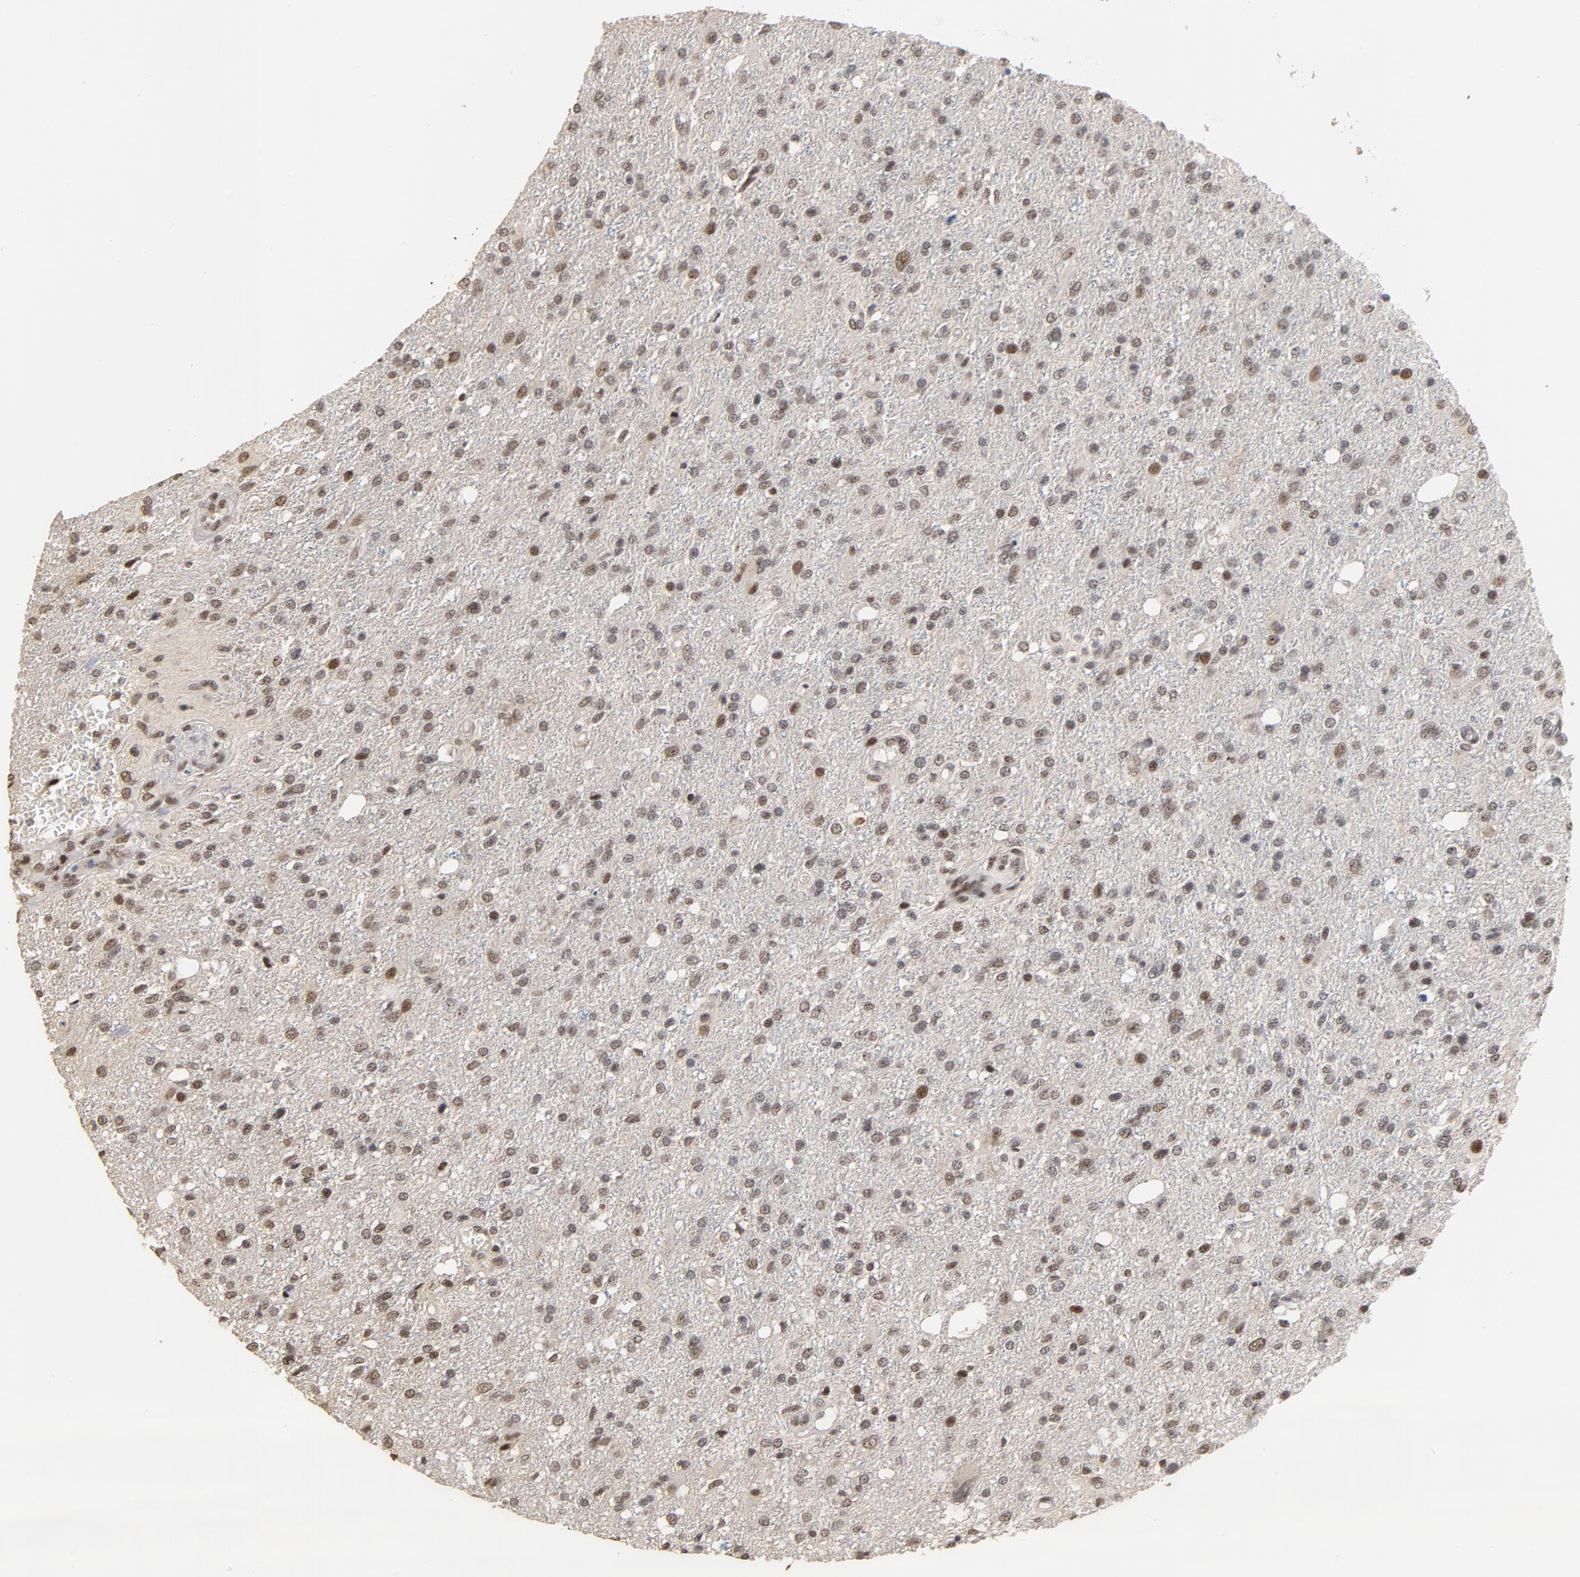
{"staining": {"intensity": "moderate", "quantity": ">75%", "location": "nuclear"}, "tissue": "glioma", "cell_type": "Tumor cells", "image_type": "cancer", "snomed": [{"axis": "morphology", "description": "Glioma, malignant, High grade"}, {"axis": "topography", "description": "Cerebral cortex"}], "caption": "Brown immunohistochemical staining in high-grade glioma (malignant) displays moderate nuclear positivity in about >75% of tumor cells.", "gene": "TP53RK", "patient": {"sex": "male", "age": 76}}